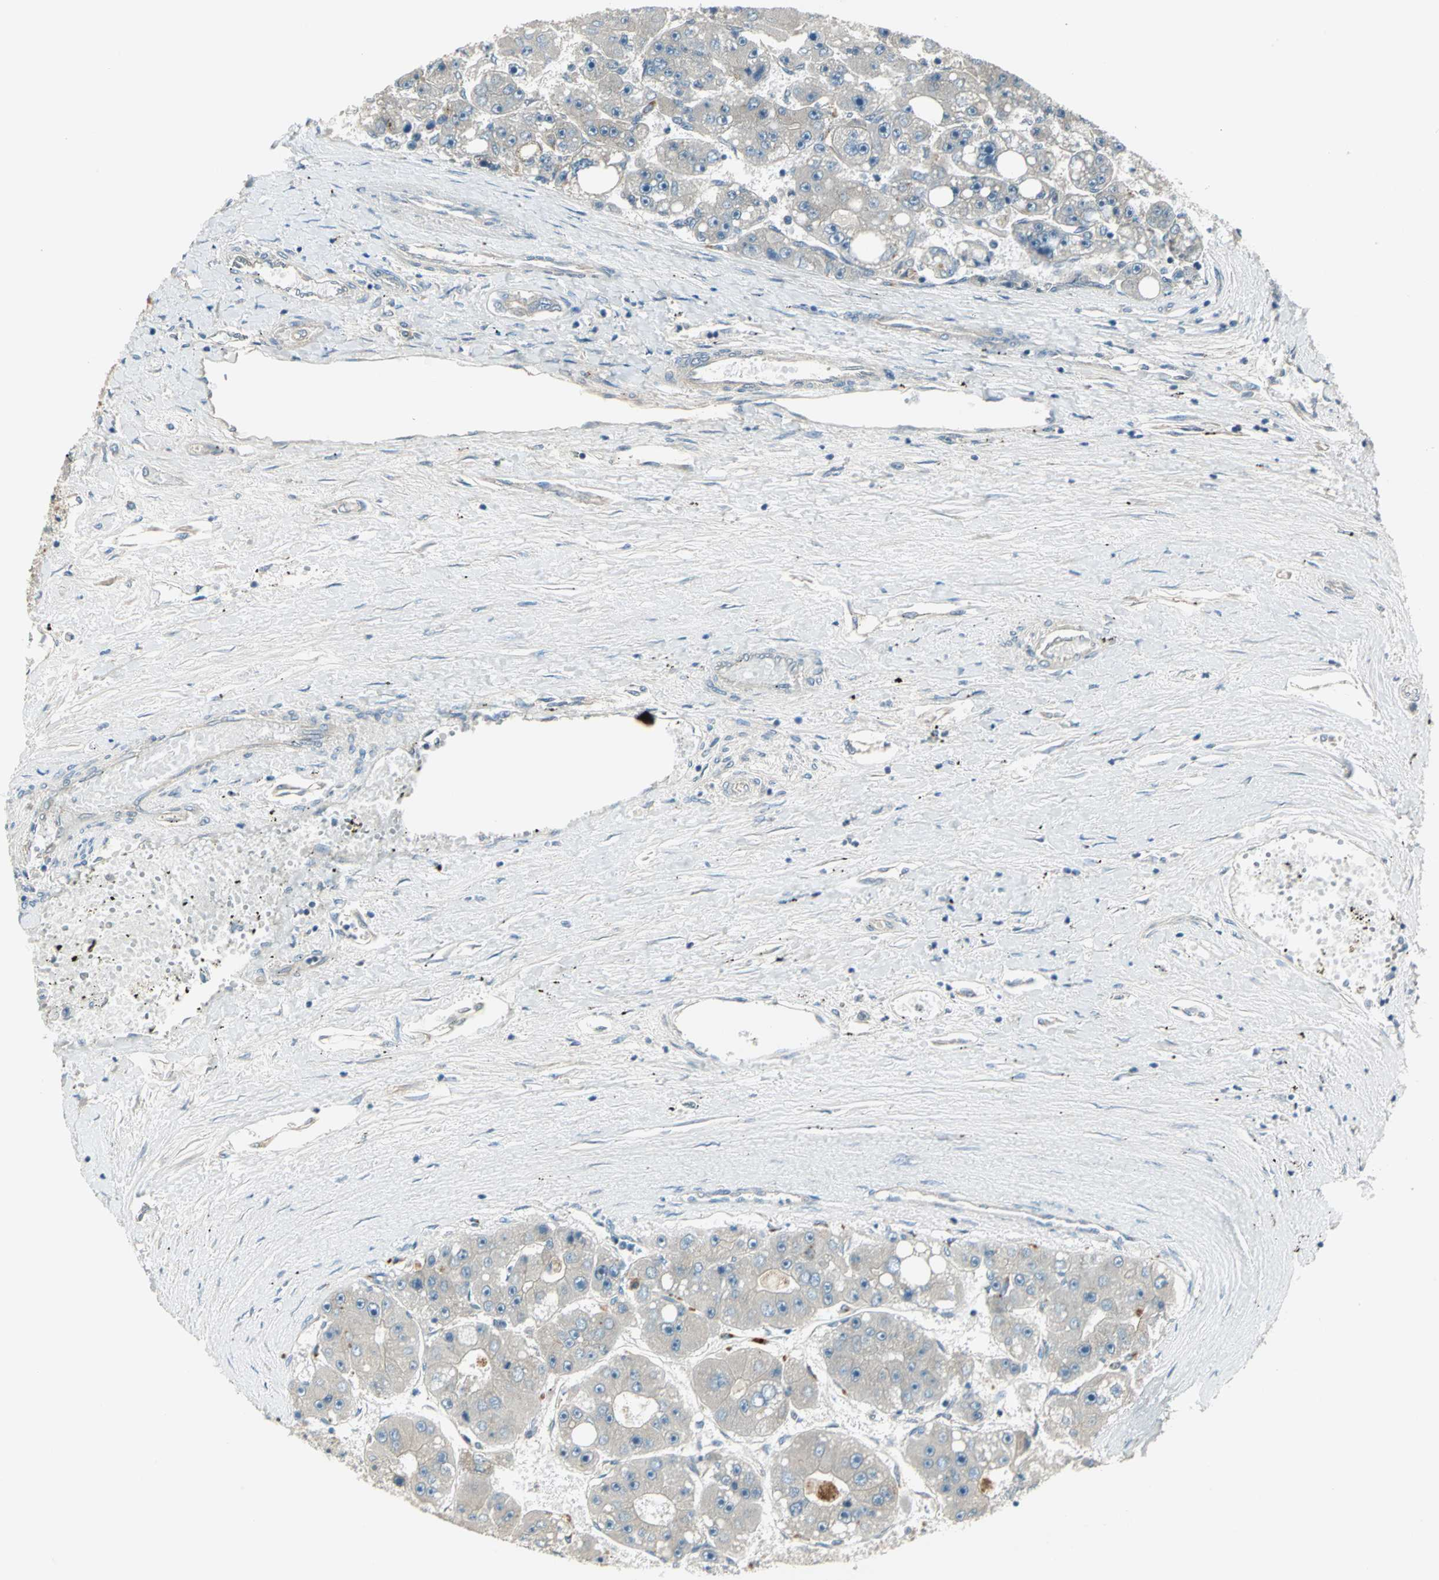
{"staining": {"intensity": "negative", "quantity": "none", "location": "none"}, "tissue": "liver cancer", "cell_type": "Tumor cells", "image_type": "cancer", "snomed": [{"axis": "morphology", "description": "Carcinoma, Hepatocellular, NOS"}, {"axis": "topography", "description": "Liver"}], "caption": "Immunohistochemical staining of liver cancer (hepatocellular carcinoma) demonstrates no significant positivity in tumor cells.", "gene": "PRKAA1", "patient": {"sex": "female", "age": 61}}